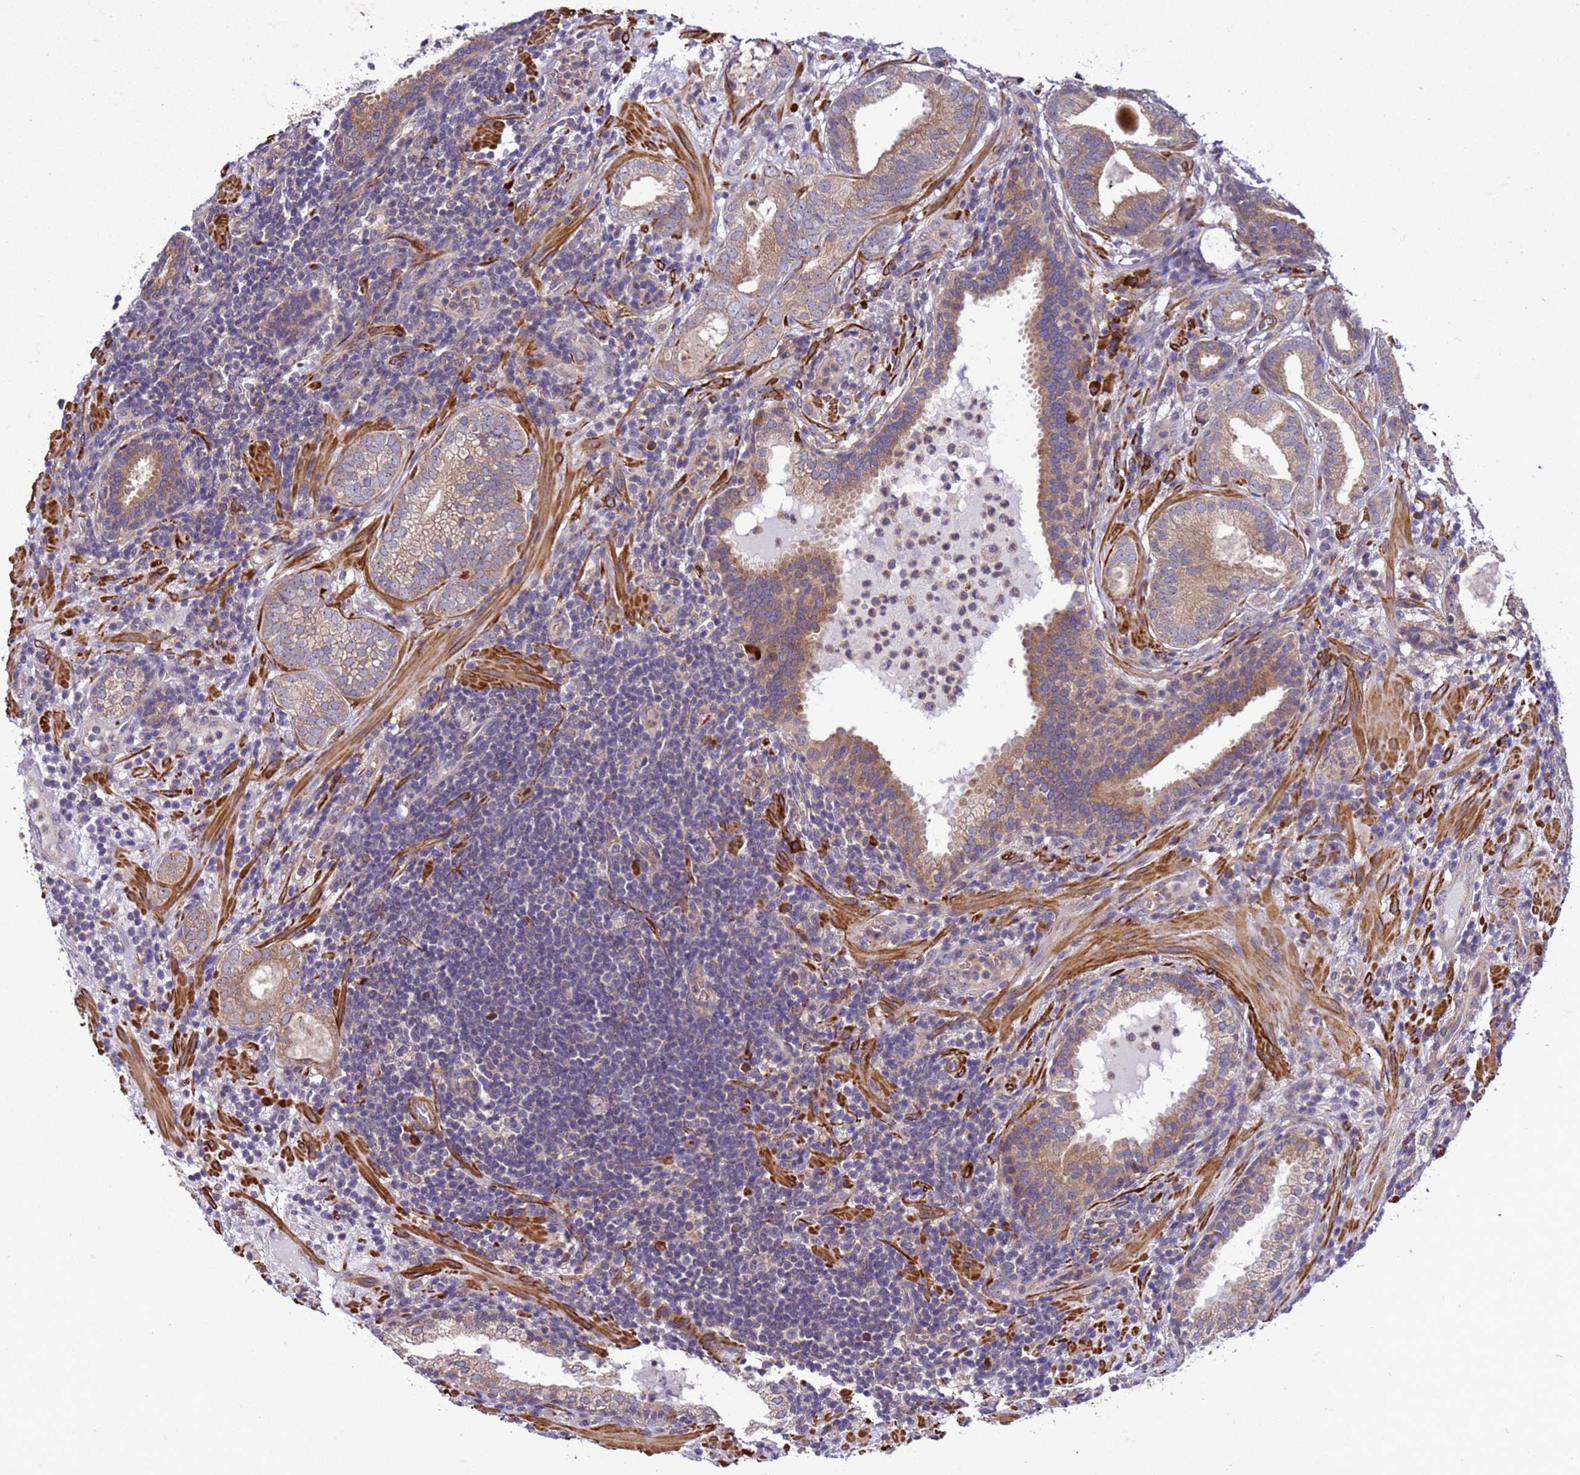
{"staining": {"intensity": "weak", "quantity": "25%-75%", "location": "cytoplasmic/membranous"}, "tissue": "prostate cancer", "cell_type": "Tumor cells", "image_type": "cancer", "snomed": [{"axis": "morphology", "description": "Adenocarcinoma, High grade"}, {"axis": "topography", "description": "Prostate"}], "caption": "A micrograph of human prostate cancer stained for a protein exhibits weak cytoplasmic/membranous brown staining in tumor cells.", "gene": "GEN1", "patient": {"sex": "male", "age": 64}}